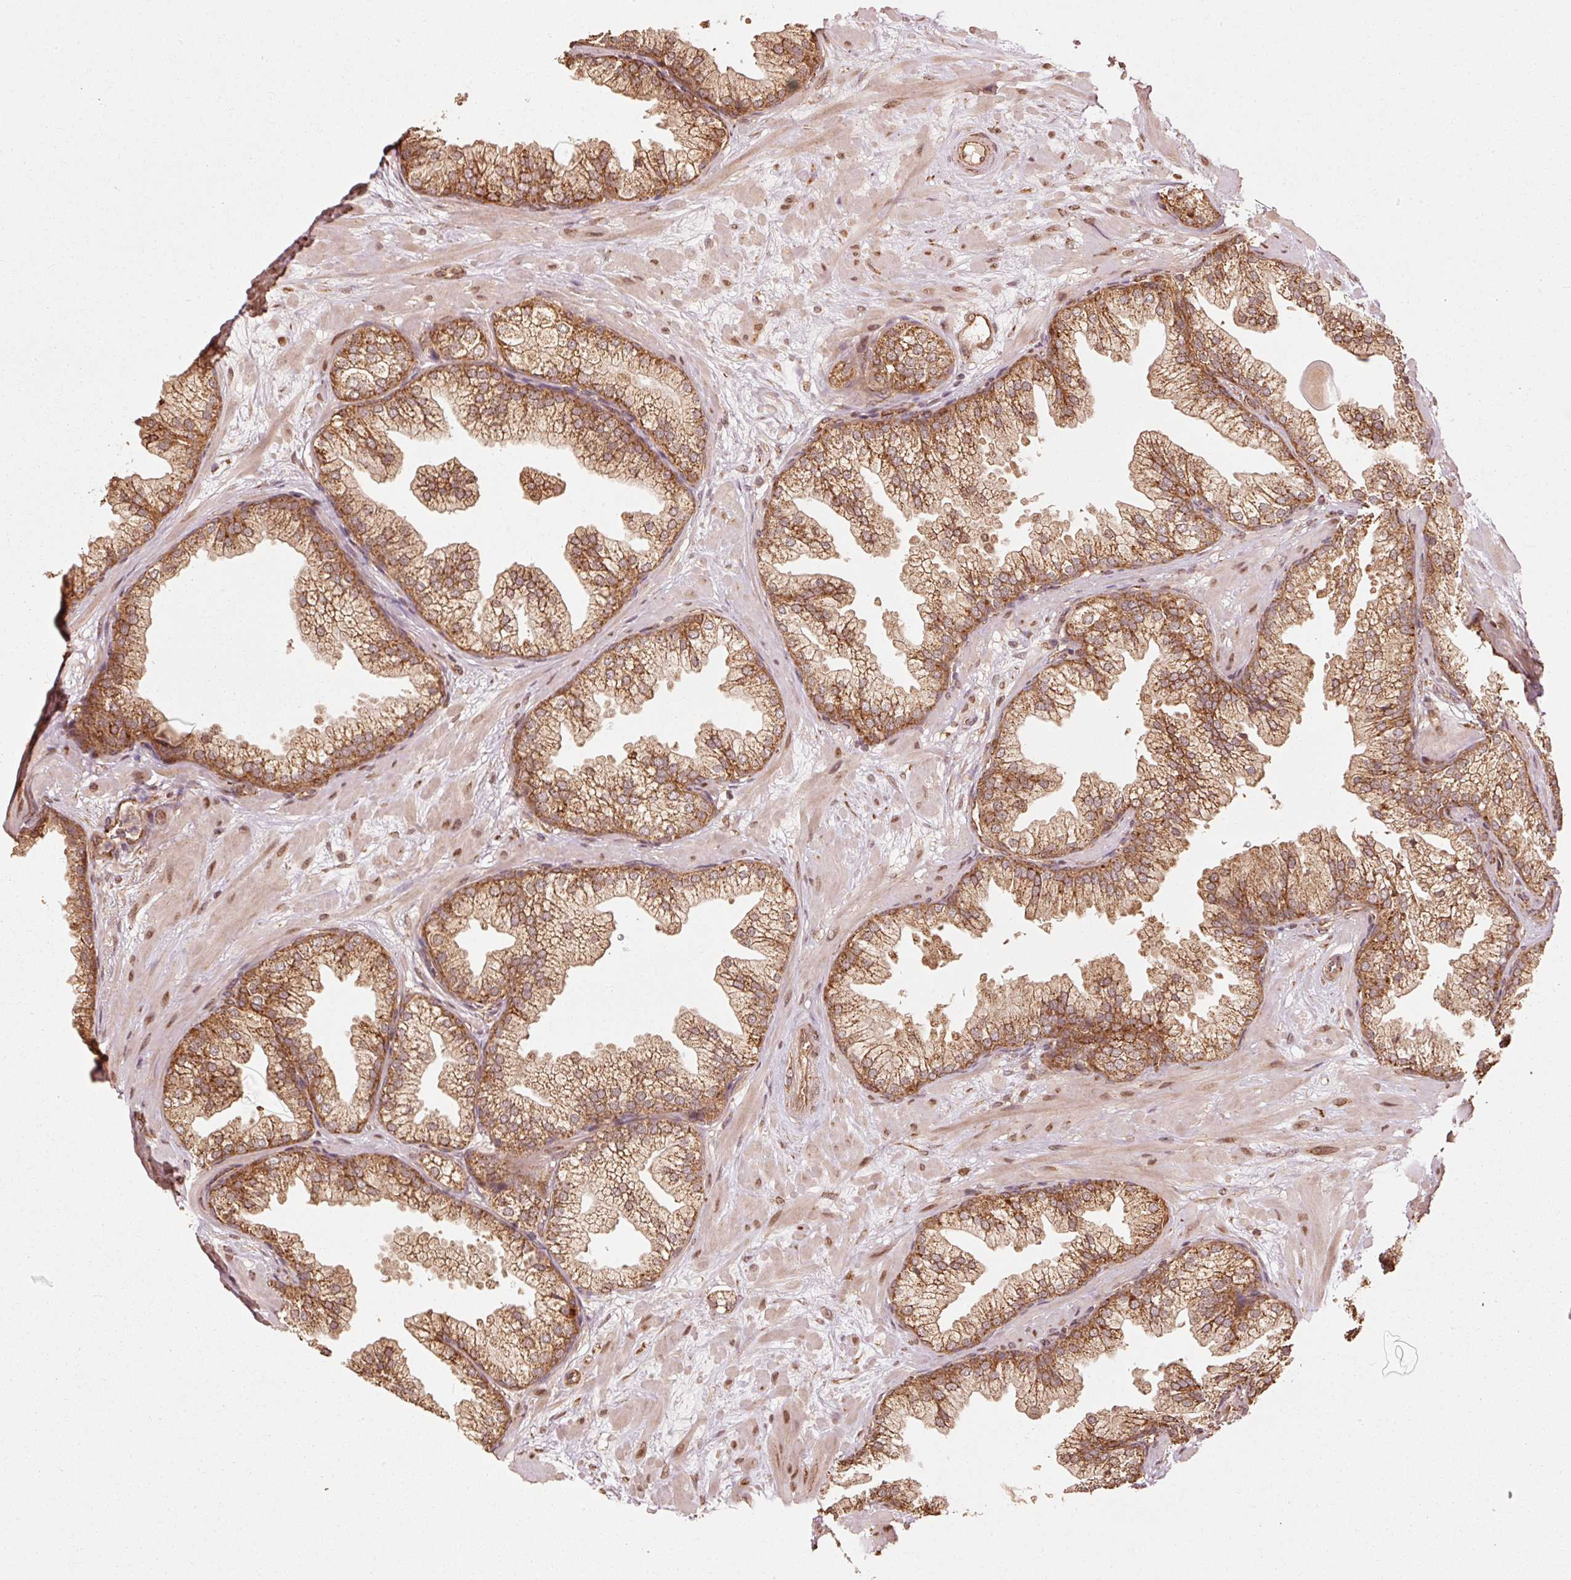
{"staining": {"intensity": "strong", "quantity": ">75%", "location": "cytoplasmic/membranous"}, "tissue": "prostate", "cell_type": "Glandular cells", "image_type": "normal", "snomed": [{"axis": "morphology", "description": "Normal tissue, NOS"}, {"axis": "topography", "description": "Prostate"}, {"axis": "topography", "description": "Peripheral nerve tissue"}], "caption": "Human prostate stained with a protein marker reveals strong staining in glandular cells.", "gene": "MRPL16", "patient": {"sex": "male", "age": 61}}